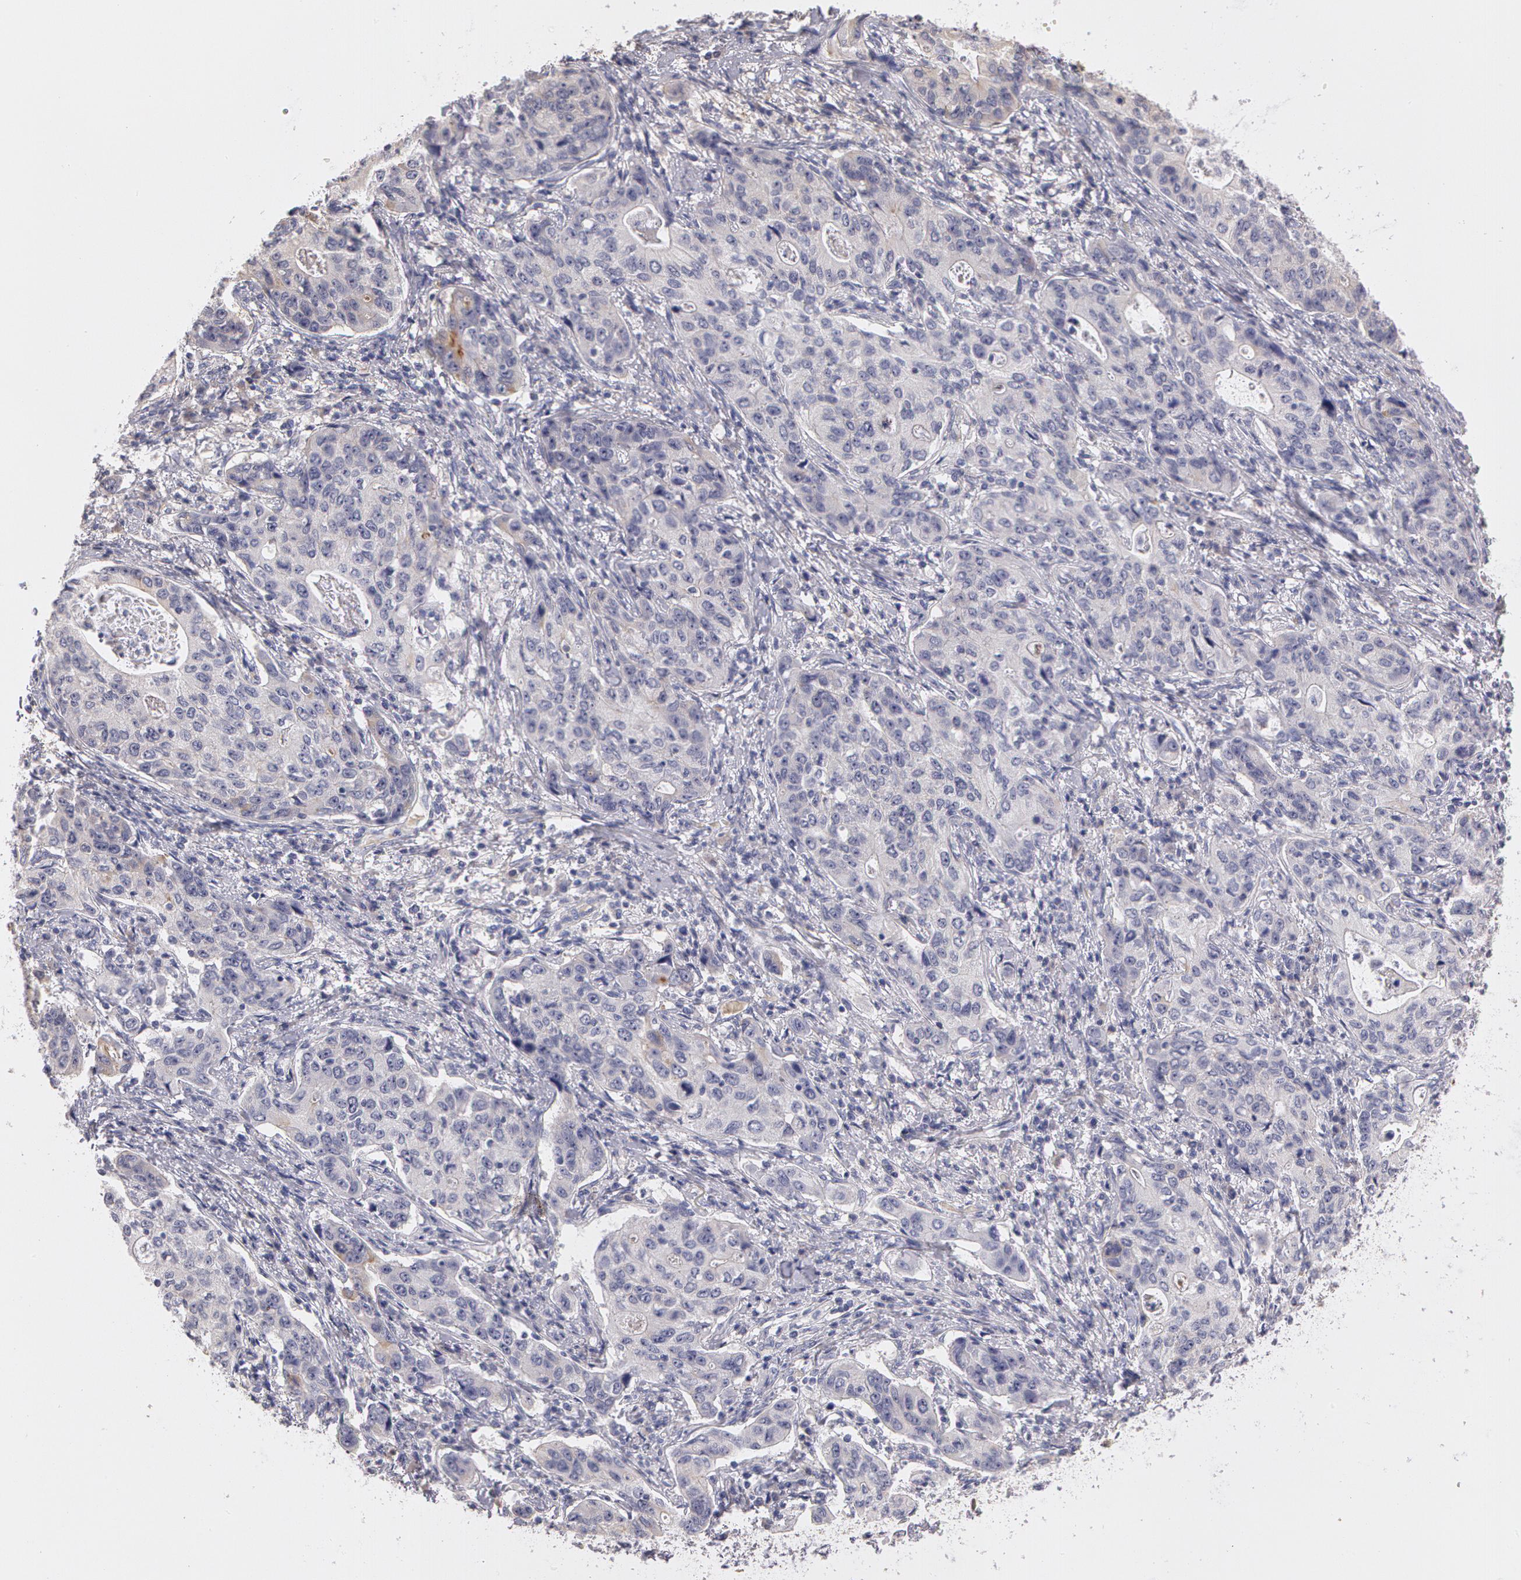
{"staining": {"intensity": "negative", "quantity": "none", "location": "none"}, "tissue": "stomach cancer", "cell_type": "Tumor cells", "image_type": "cancer", "snomed": [{"axis": "morphology", "description": "Adenocarcinoma, NOS"}, {"axis": "topography", "description": "Esophagus"}, {"axis": "topography", "description": "Stomach"}], "caption": "Stomach adenocarcinoma stained for a protein using immunohistochemistry reveals no expression tumor cells.", "gene": "C1R", "patient": {"sex": "male", "age": 74}}